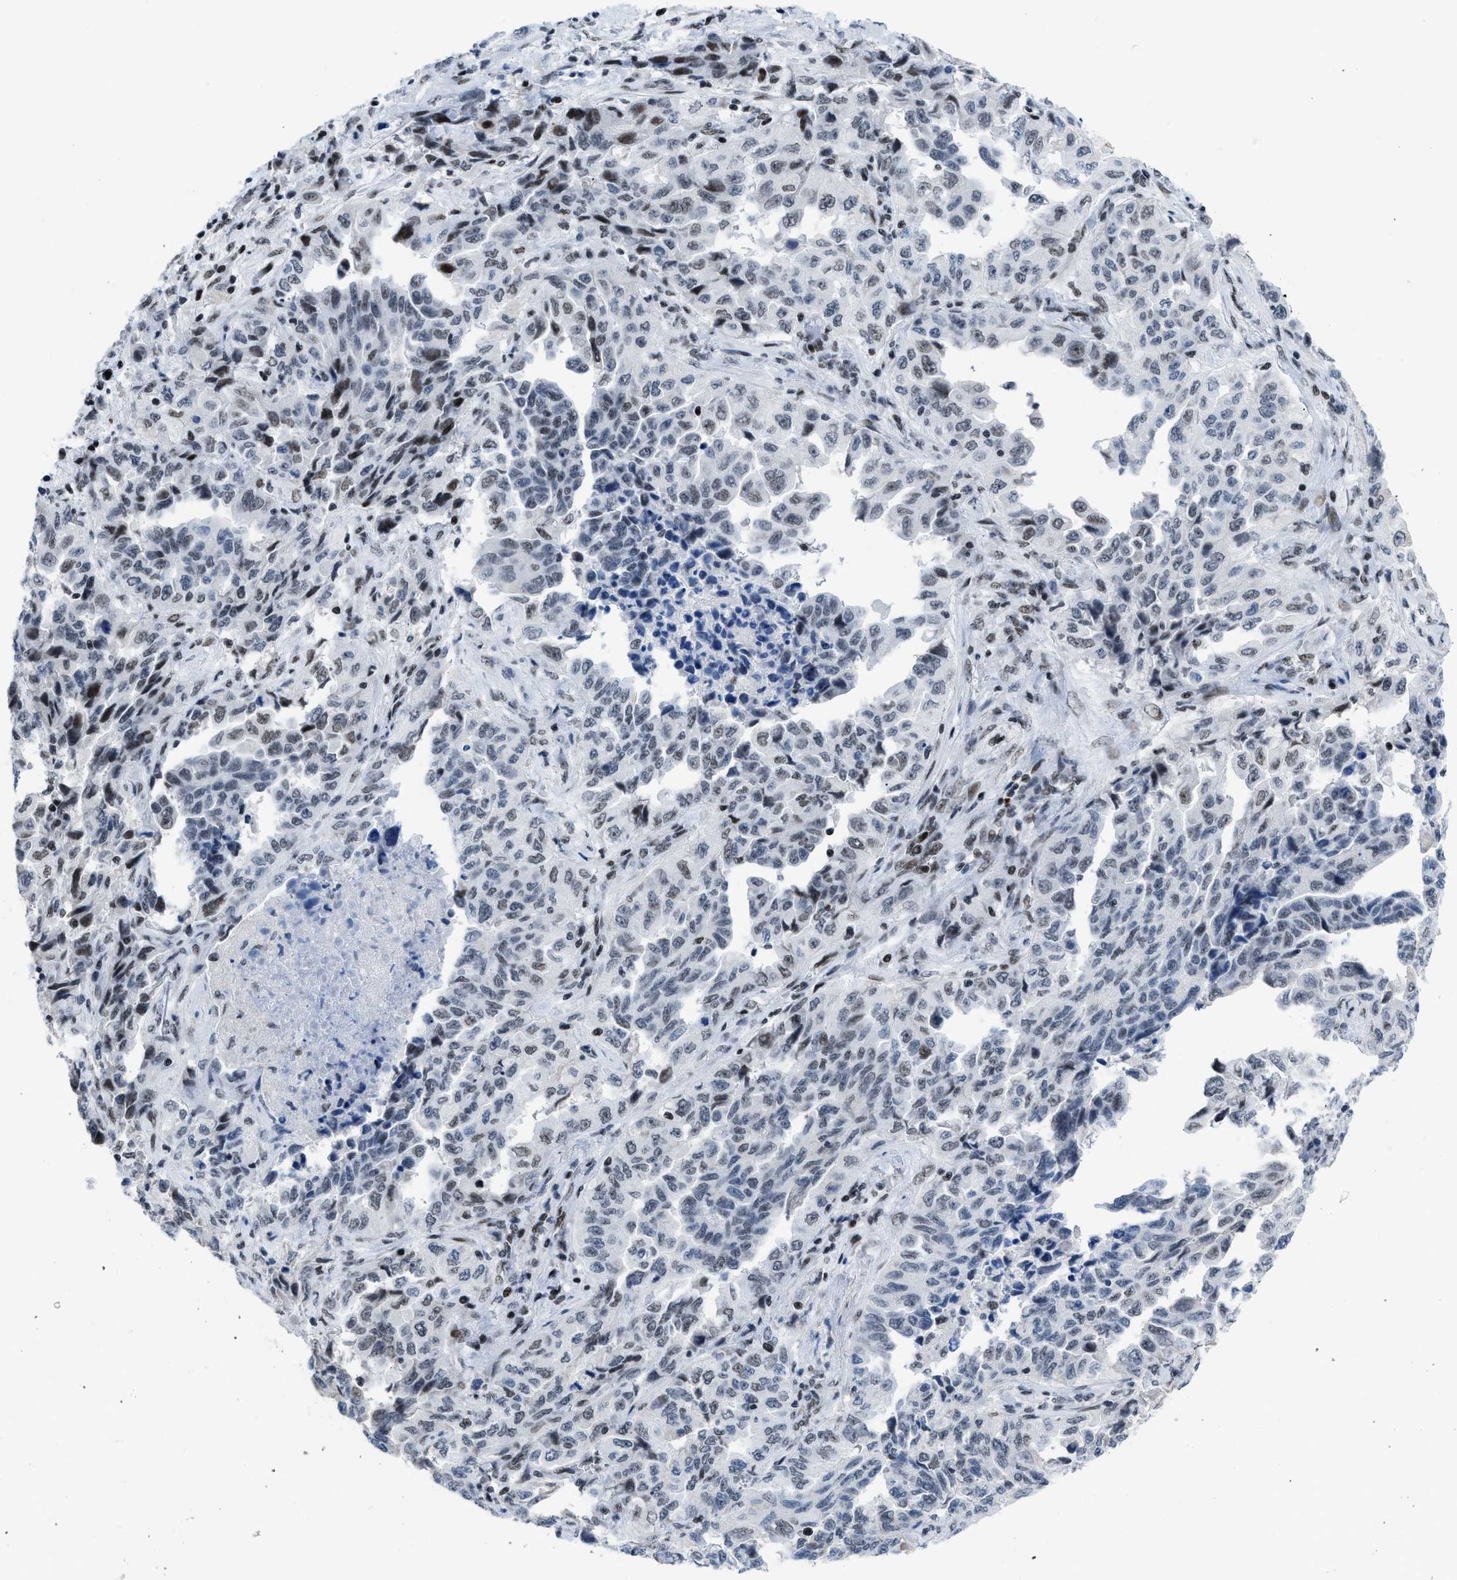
{"staining": {"intensity": "weak", "quantity": "25%-75%", "location": "nuclear"}, "tissue": "lung cancer", "cell_type": "Tumor cells", "image_type": "cancer", "snomed": [{"axis": "morphology", "description": "Adenocarcinoma, NOS"}, {"axis": "topography", "description": "Lung"}], "caption": "Immunohistochemistry (DAB (3,3'-diaminobenzidine)) staining of human lung cancer displays weak nuclear protein positivity in approximately 25%-75% of tumor cells.", "gene": "TERF2IP", "patient": {"sex": "female", "age": 51}}